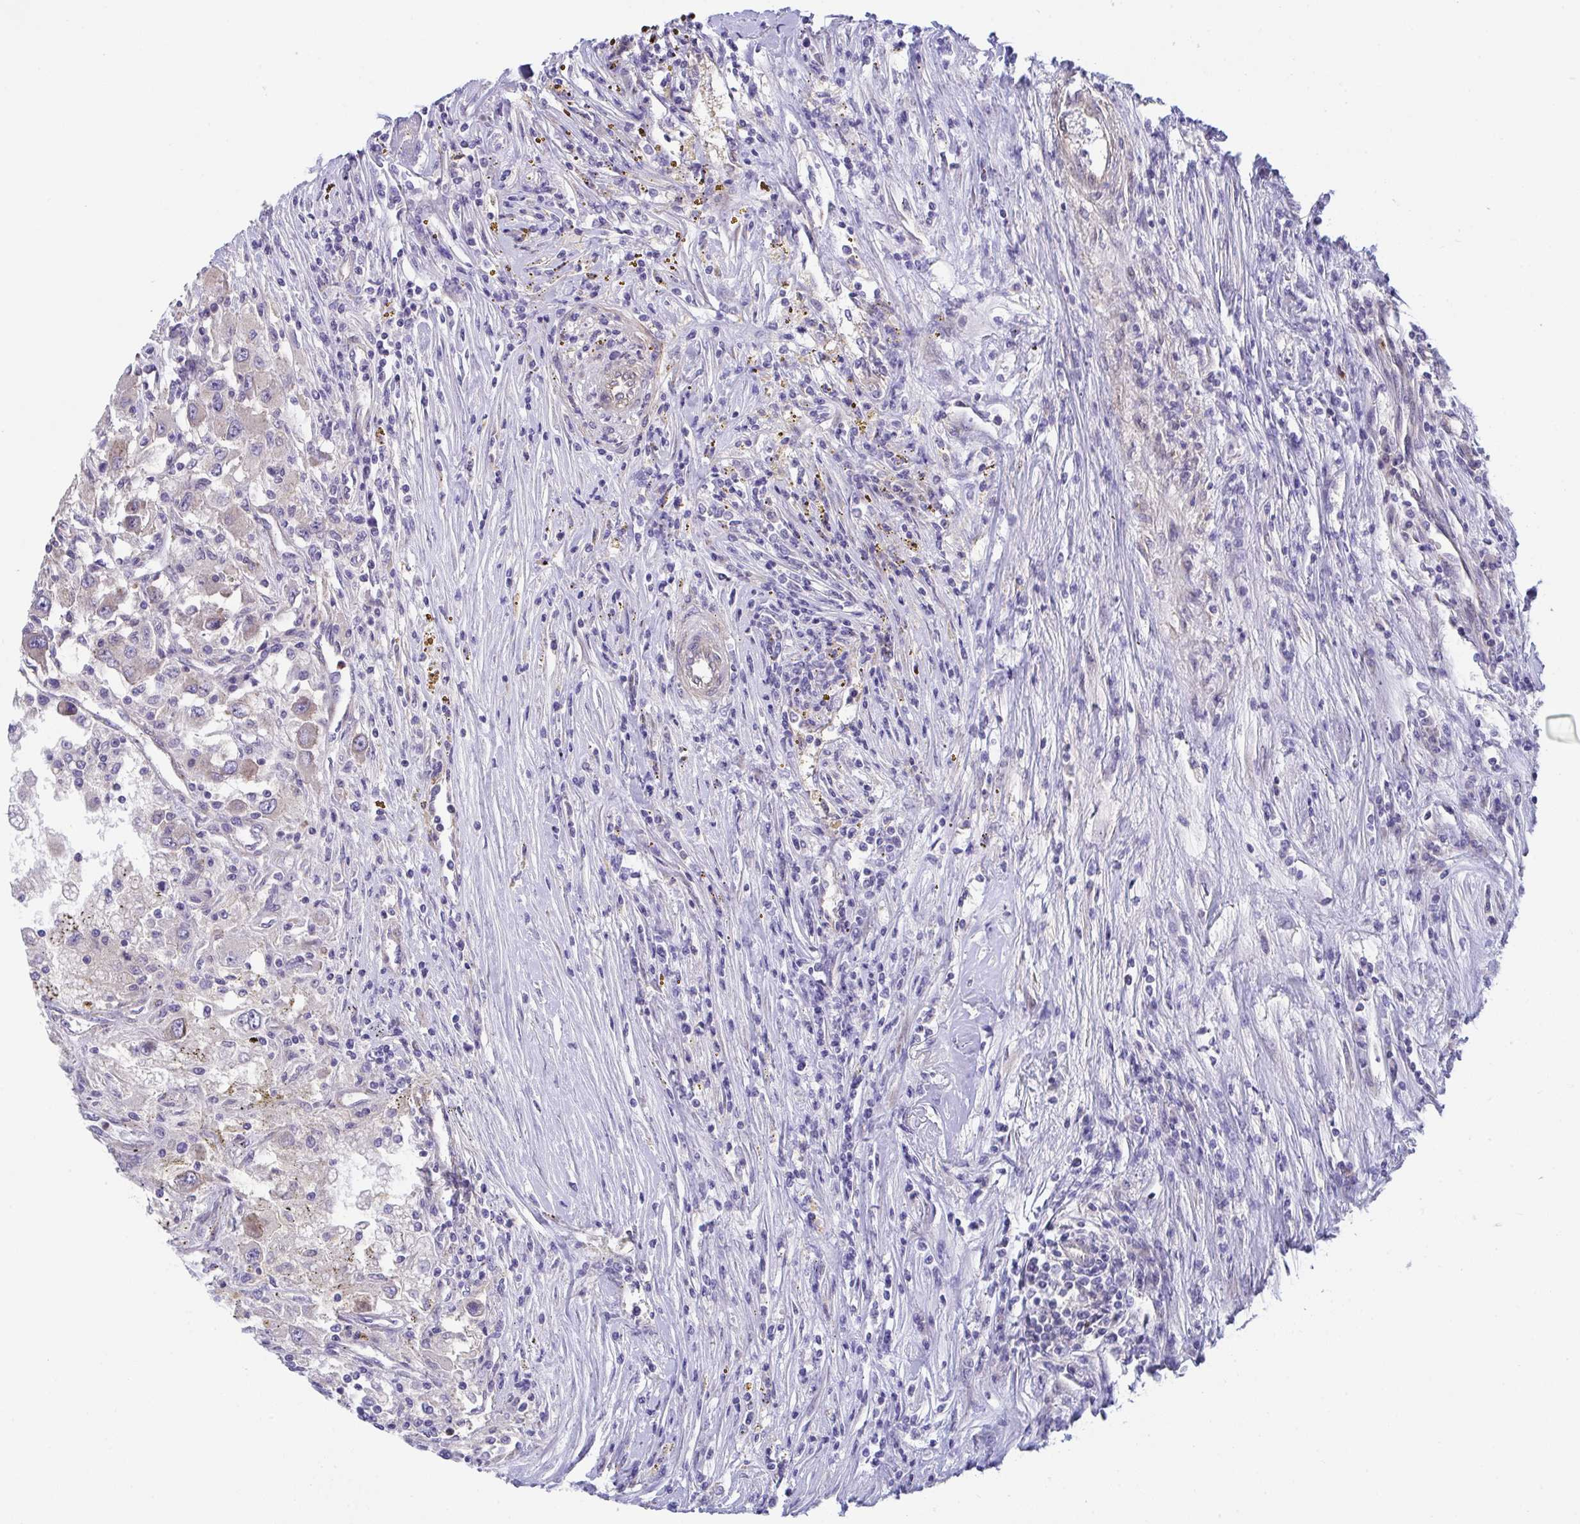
{"staining": {"intensity": "negative", "quantity": "none", "location": "none"}, "tissue": "renal cancer", "cell_type": "Tumor cells", "image_type": "cancer", "snomed": [{"axis": "morphology", "description": "Adenocarcinoma, NOS"}, {"axis": "topography", "description": "Kidney"}], "caption": "Immunohistochemical staining of renal adenocarcinoma displays no significant expression in tumor cells. The staining was performed using DAB to visualize the protein expression in brown, while the nuclei were stained in blue with hematoxylin (Magnification: 20x).", "gene": "RHOXF1", "patient": {"sex": "female", "age": 67}}